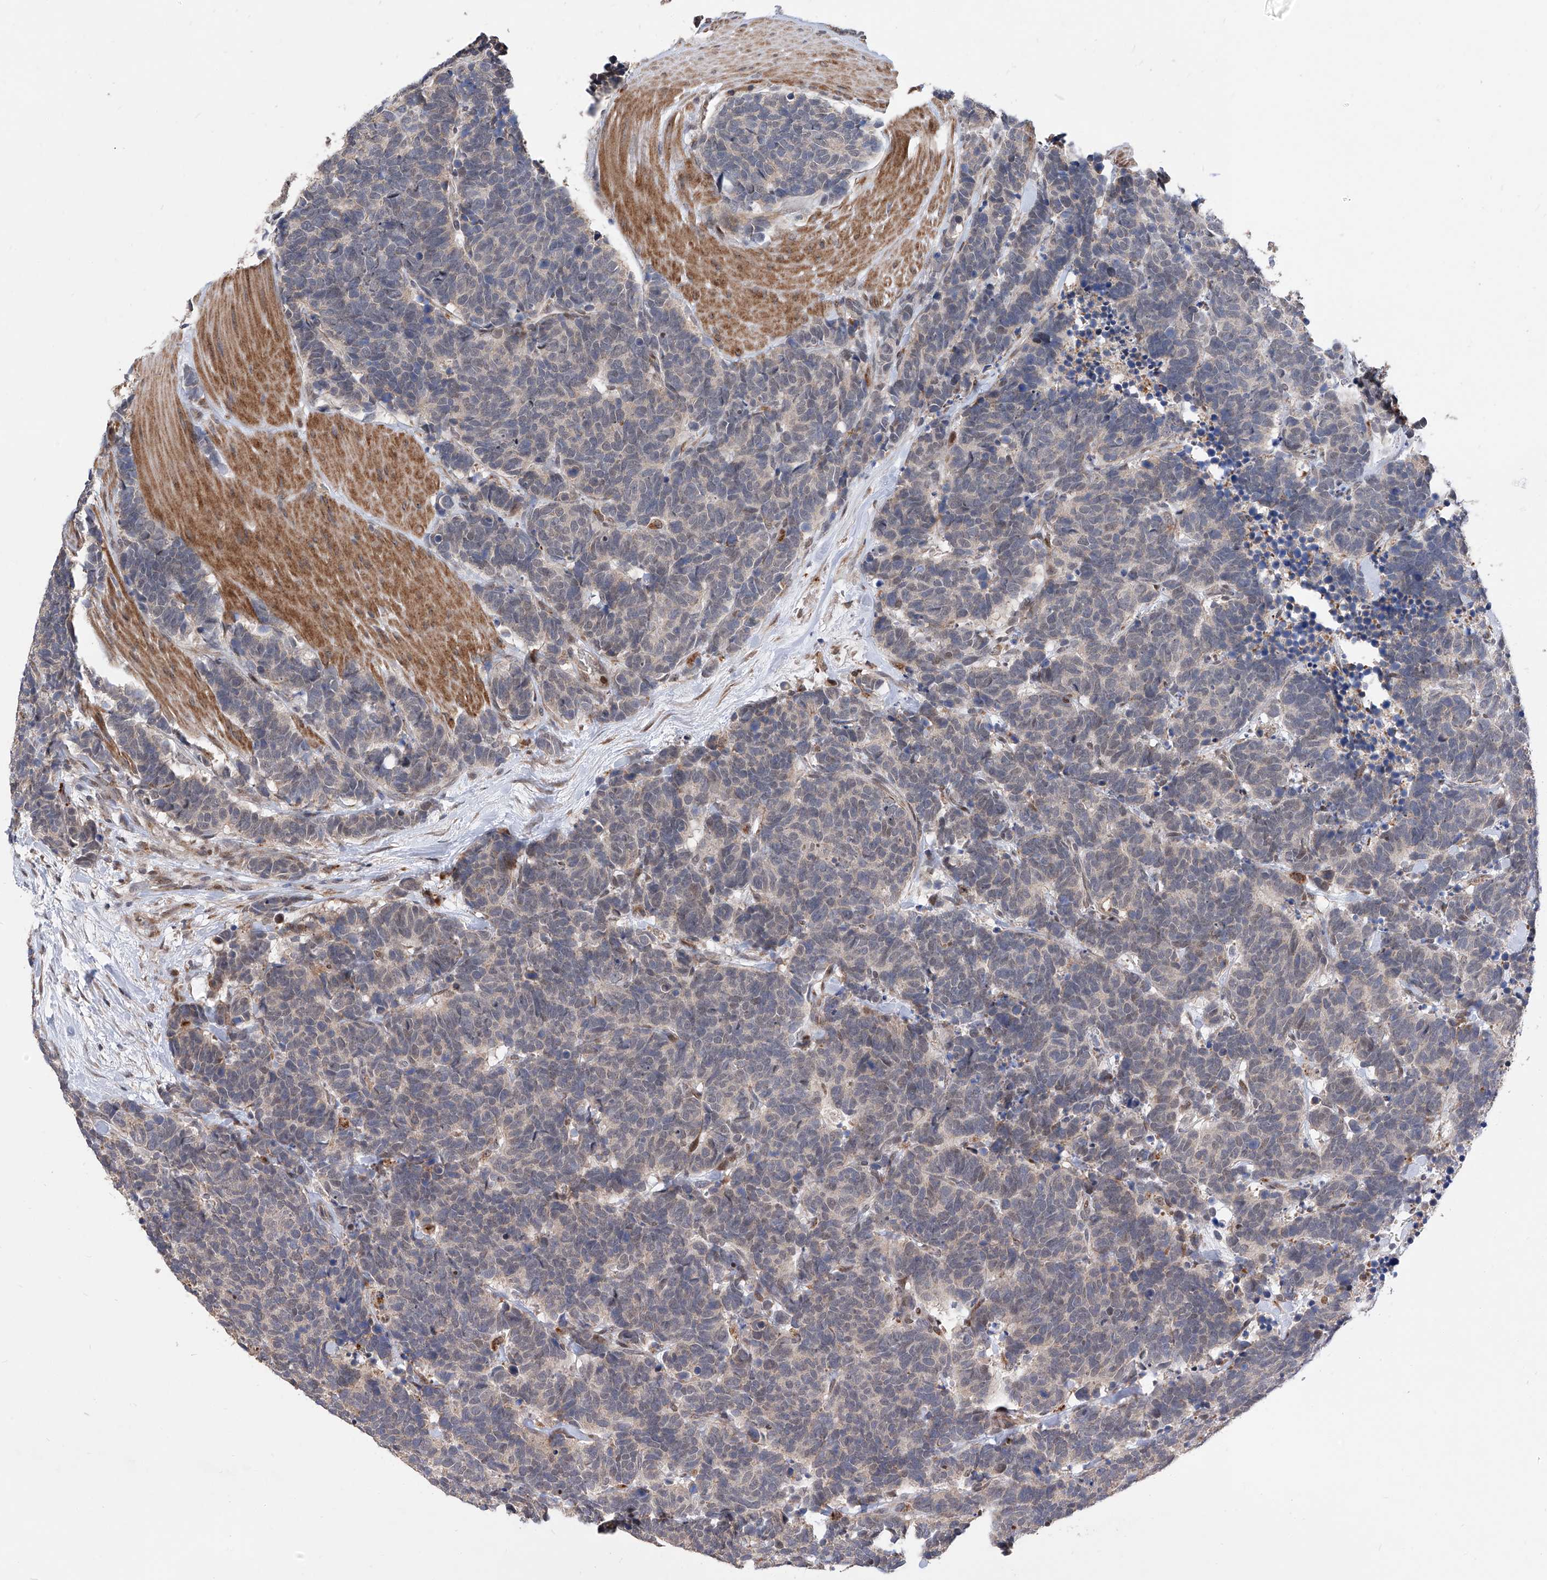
{"staining": {"intensity": "negative", "quantity": "none", "location": "none"}, "tissue": "carcinoid", "cell_type": "Tumor cells", "image_type": "cancer", "snomed": [{"axis": "morphology", "description": "Carcinoma, NOS"}, {"axis": "morphology", "description": "Carcinoid, malignant, NOS"}, {"axis": "topography", "description": "Urinary bladder"}], "caption": "Carcinoid was stained to show a protein in brown. There is no significant staining in tumor cells.", "gene": "FARP2", "patient": {"sex": "male", "age": 57}}